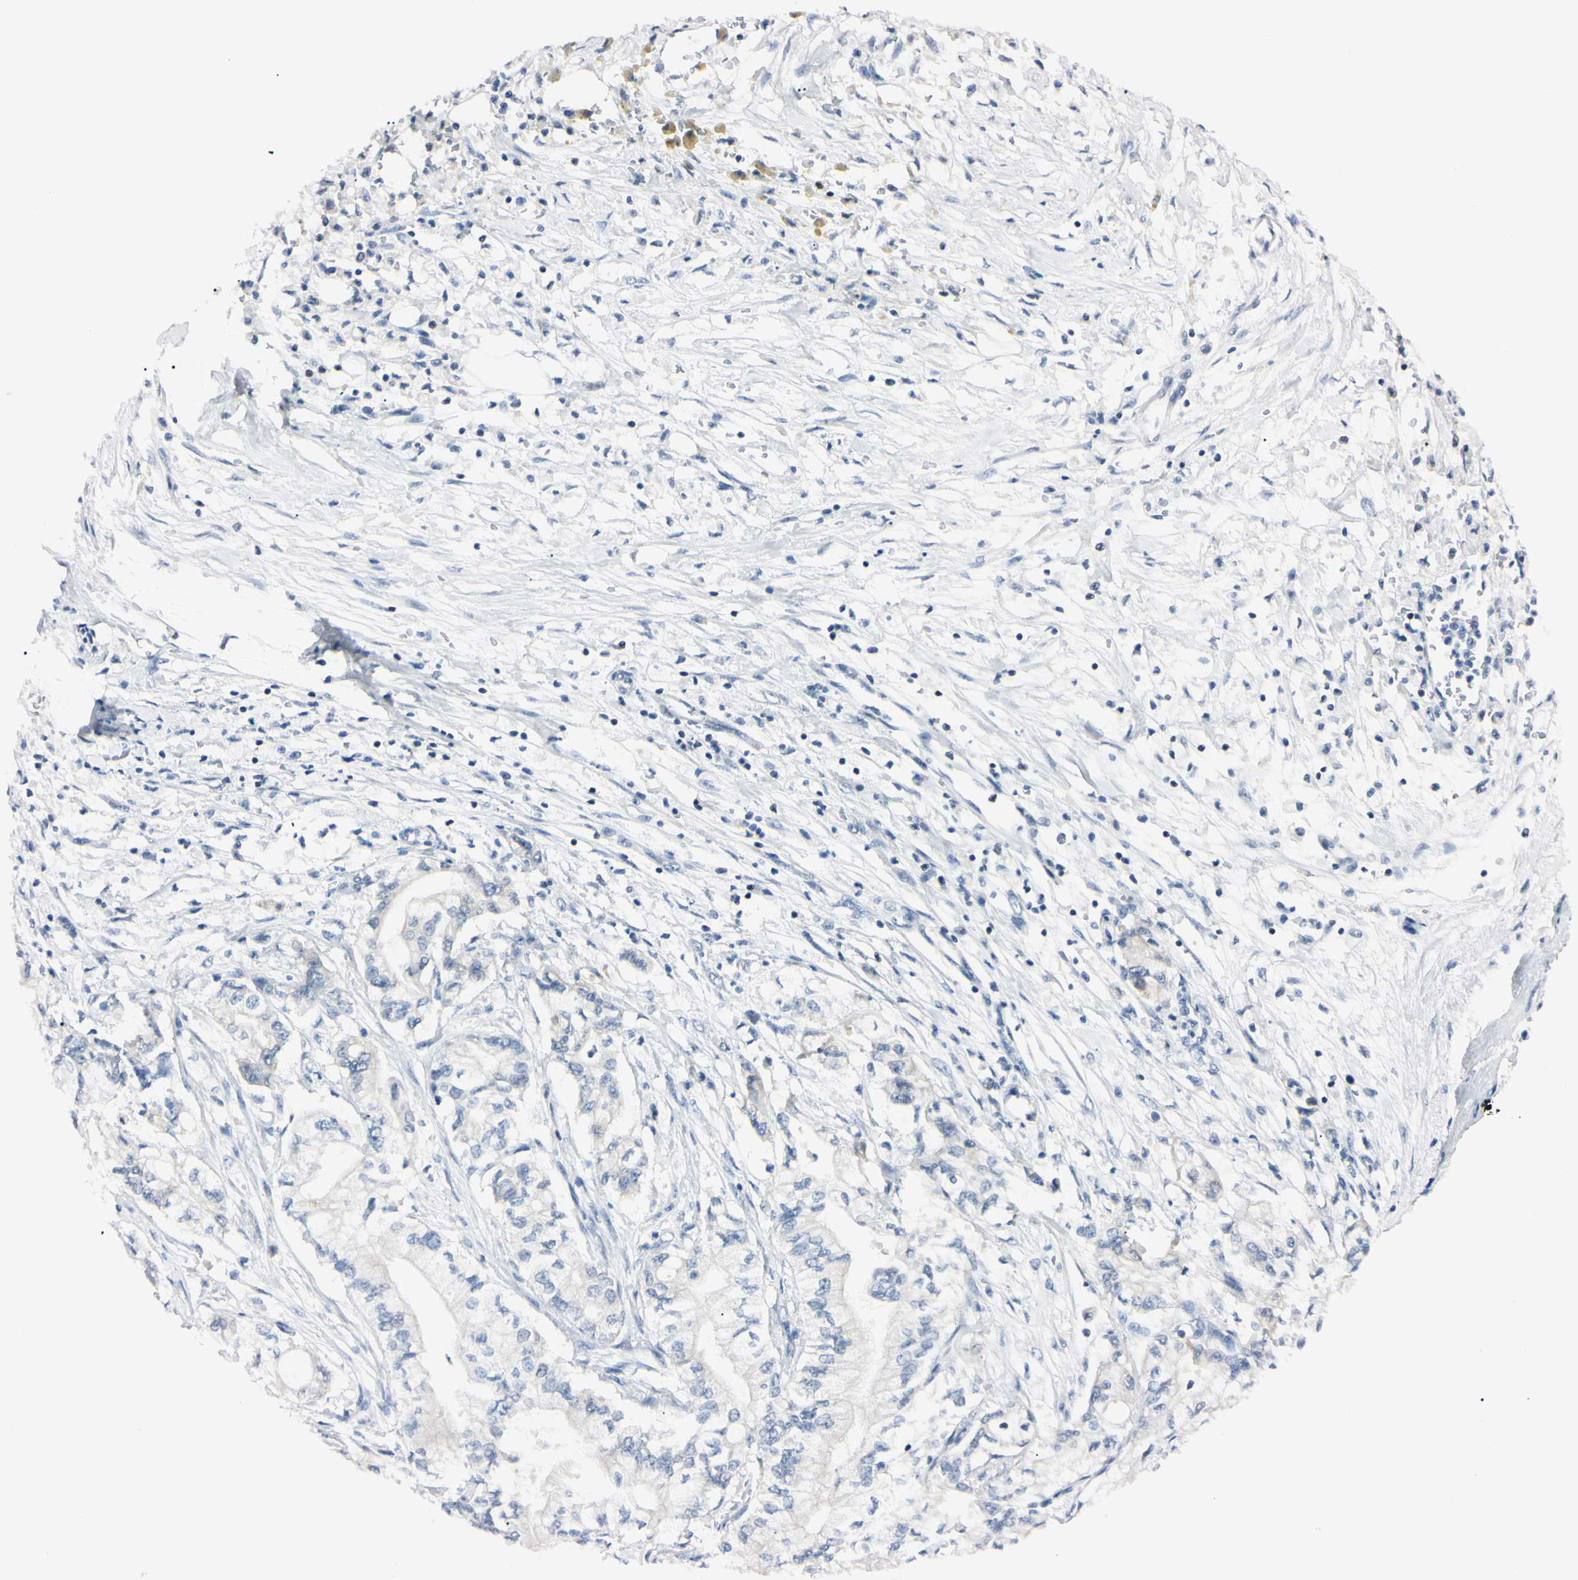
{"staining": {"intensity": "negative", "quantity": "none", "location": "none"}, "tissue": "pancreatic cancer", "cell_type": "Tumor cells", "image_type": "cancer", "snomed": [{"axis": "morphology", "description": "Adenocarcinoma, NOS"}, {"axis": "topography", "description": "Pancreas"}], "caption": "Human pancreatic cancer stained for a protein using immunohistochemistry (IHC) shows no expression in tumor cells.", "gene": "C1orf174", "patient": {"sex": "male", "age": 70}}